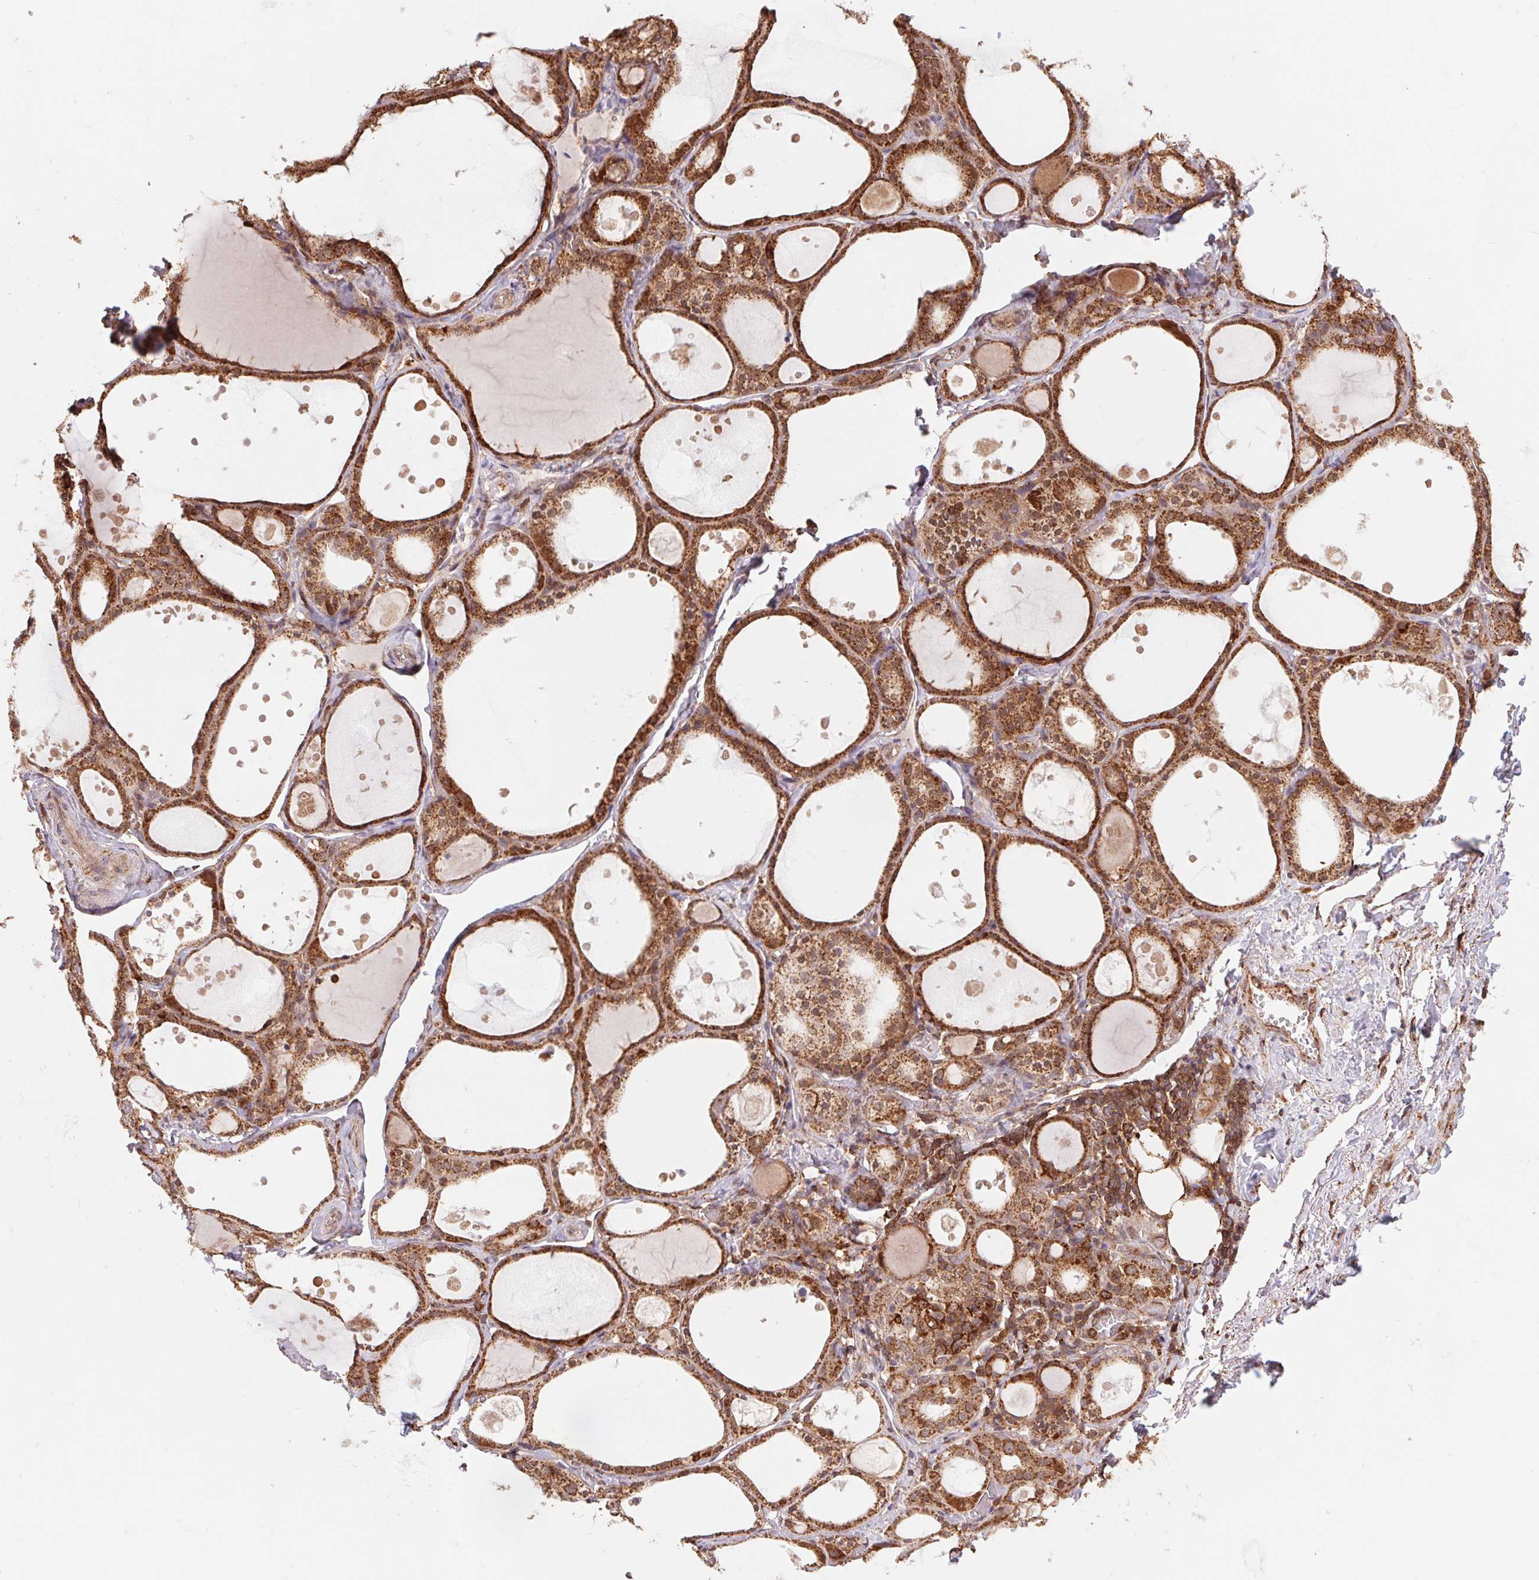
{"staining": {"intensity": "strong", "quantity": ">75%", "location": "cytoplasmic/membranous"}, "tissue": "thyroid gland", "cell_type": "Glandular cells", "image_type": "normal", "snomed": [{"axis": "morphology", "description": "Normal tissue, NOS"}, {"axis": "topography", "description": "Thyroid gland"}], "caption": "Approximately >75% of glandular cells in normal thyroid gland demonstrate strong cytoplasmic/membranous protein positivity as visualized by brown immunohistochemical staining.", "gene": "URM1", "patient": {"sex": "male", "age": 68}}